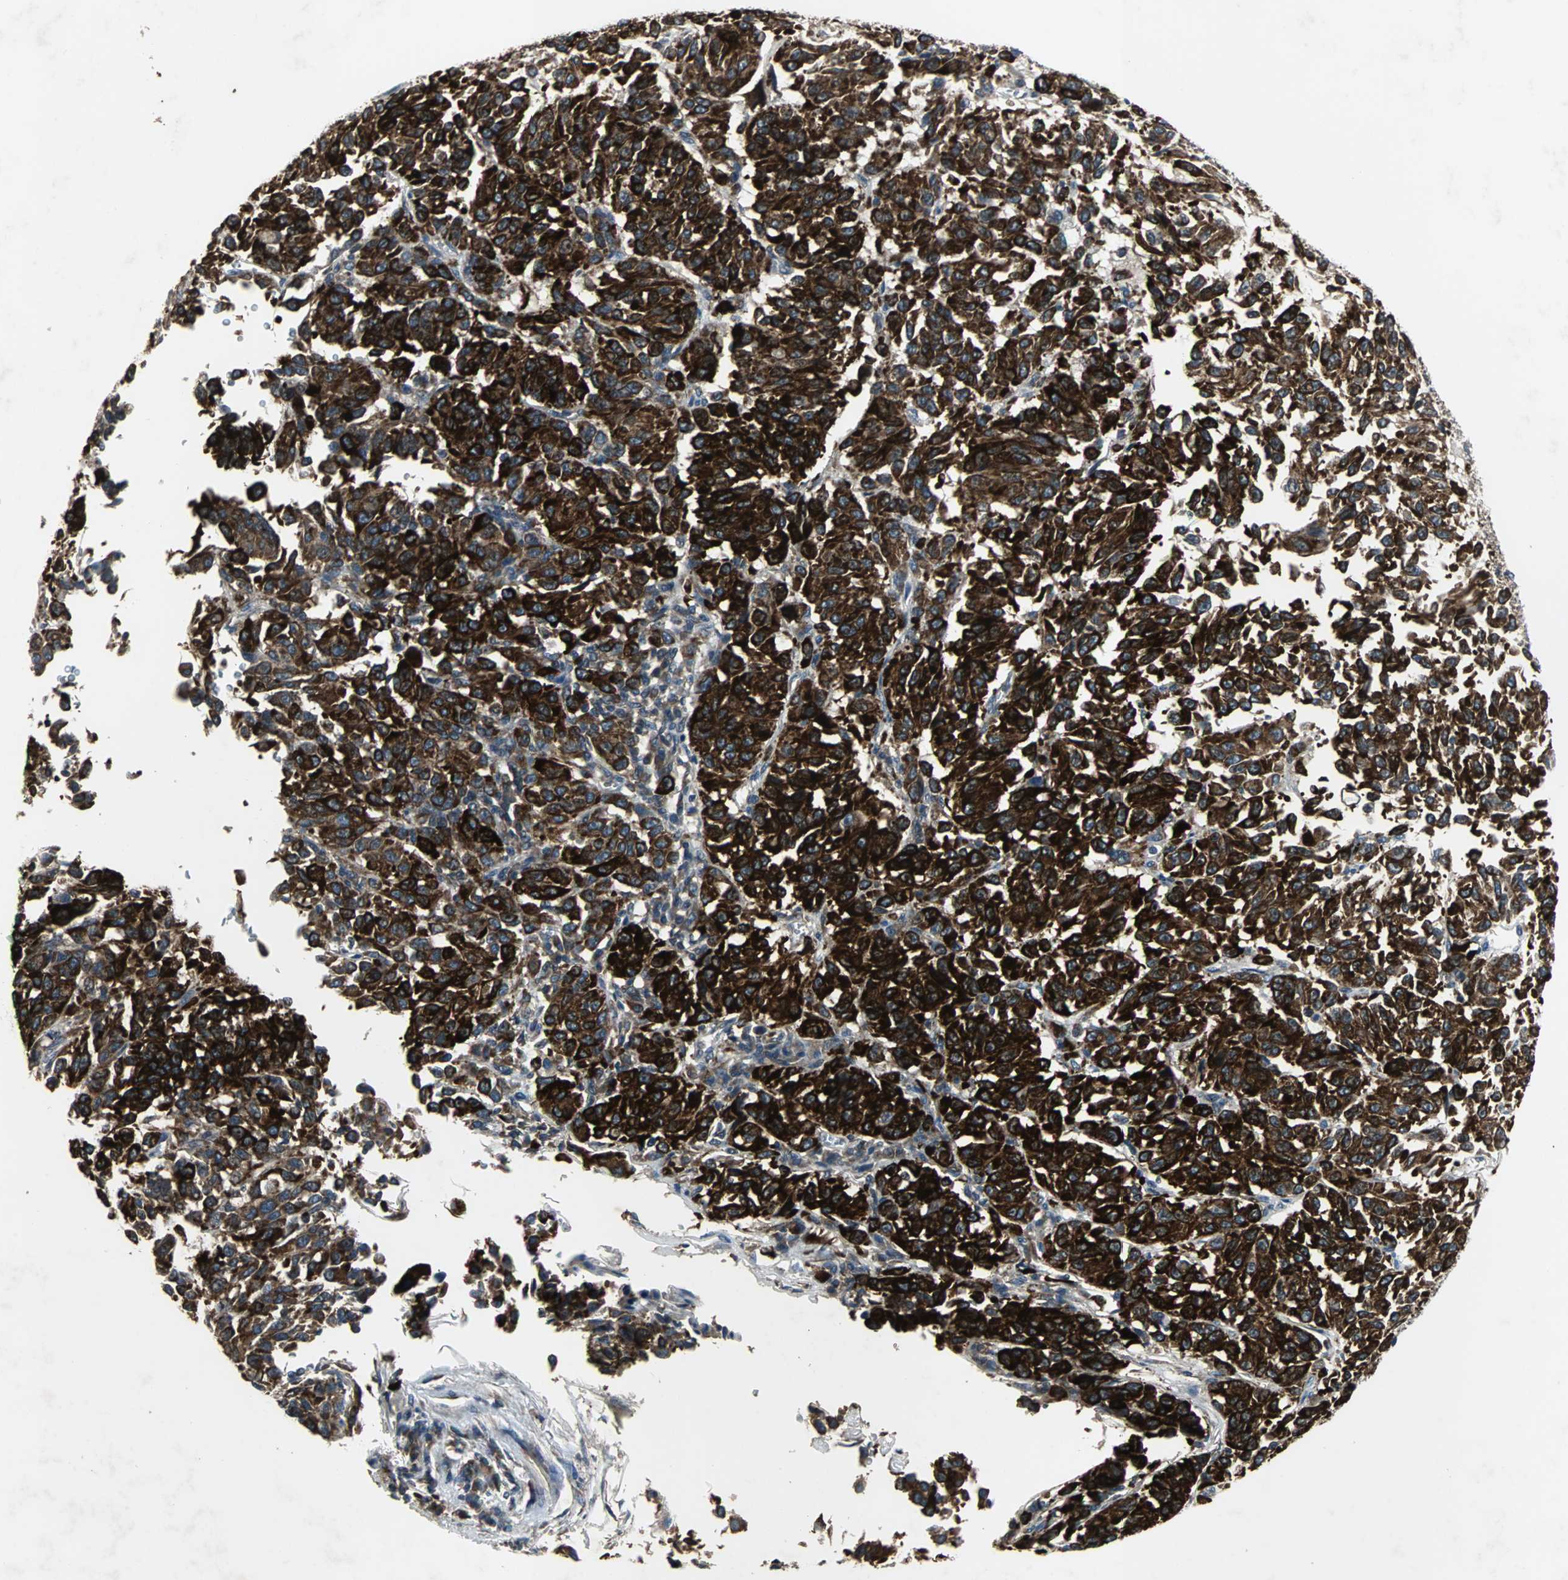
{"staining": {"intensity": "strong", "quantity": ">75%", "location": "cytoplasmic/membranous"}, "tissue": "melanoma", "cell_type": "Tumor cells", "image_type": "cancer", "snomed": [{"axis": "morphology", "description": "Malignant melanoma, Metastatic site"}, {"axis": "topography", "description": "Lung"}], "caption": "Malignant melanoma (metastatic site) stained for a protein (brown) shows strong cytoplasmic/membranous positive expression in approximately >75% of tumor cells.", "gene": "SOS1", "patient": {"sex": "male", "age": 64}}